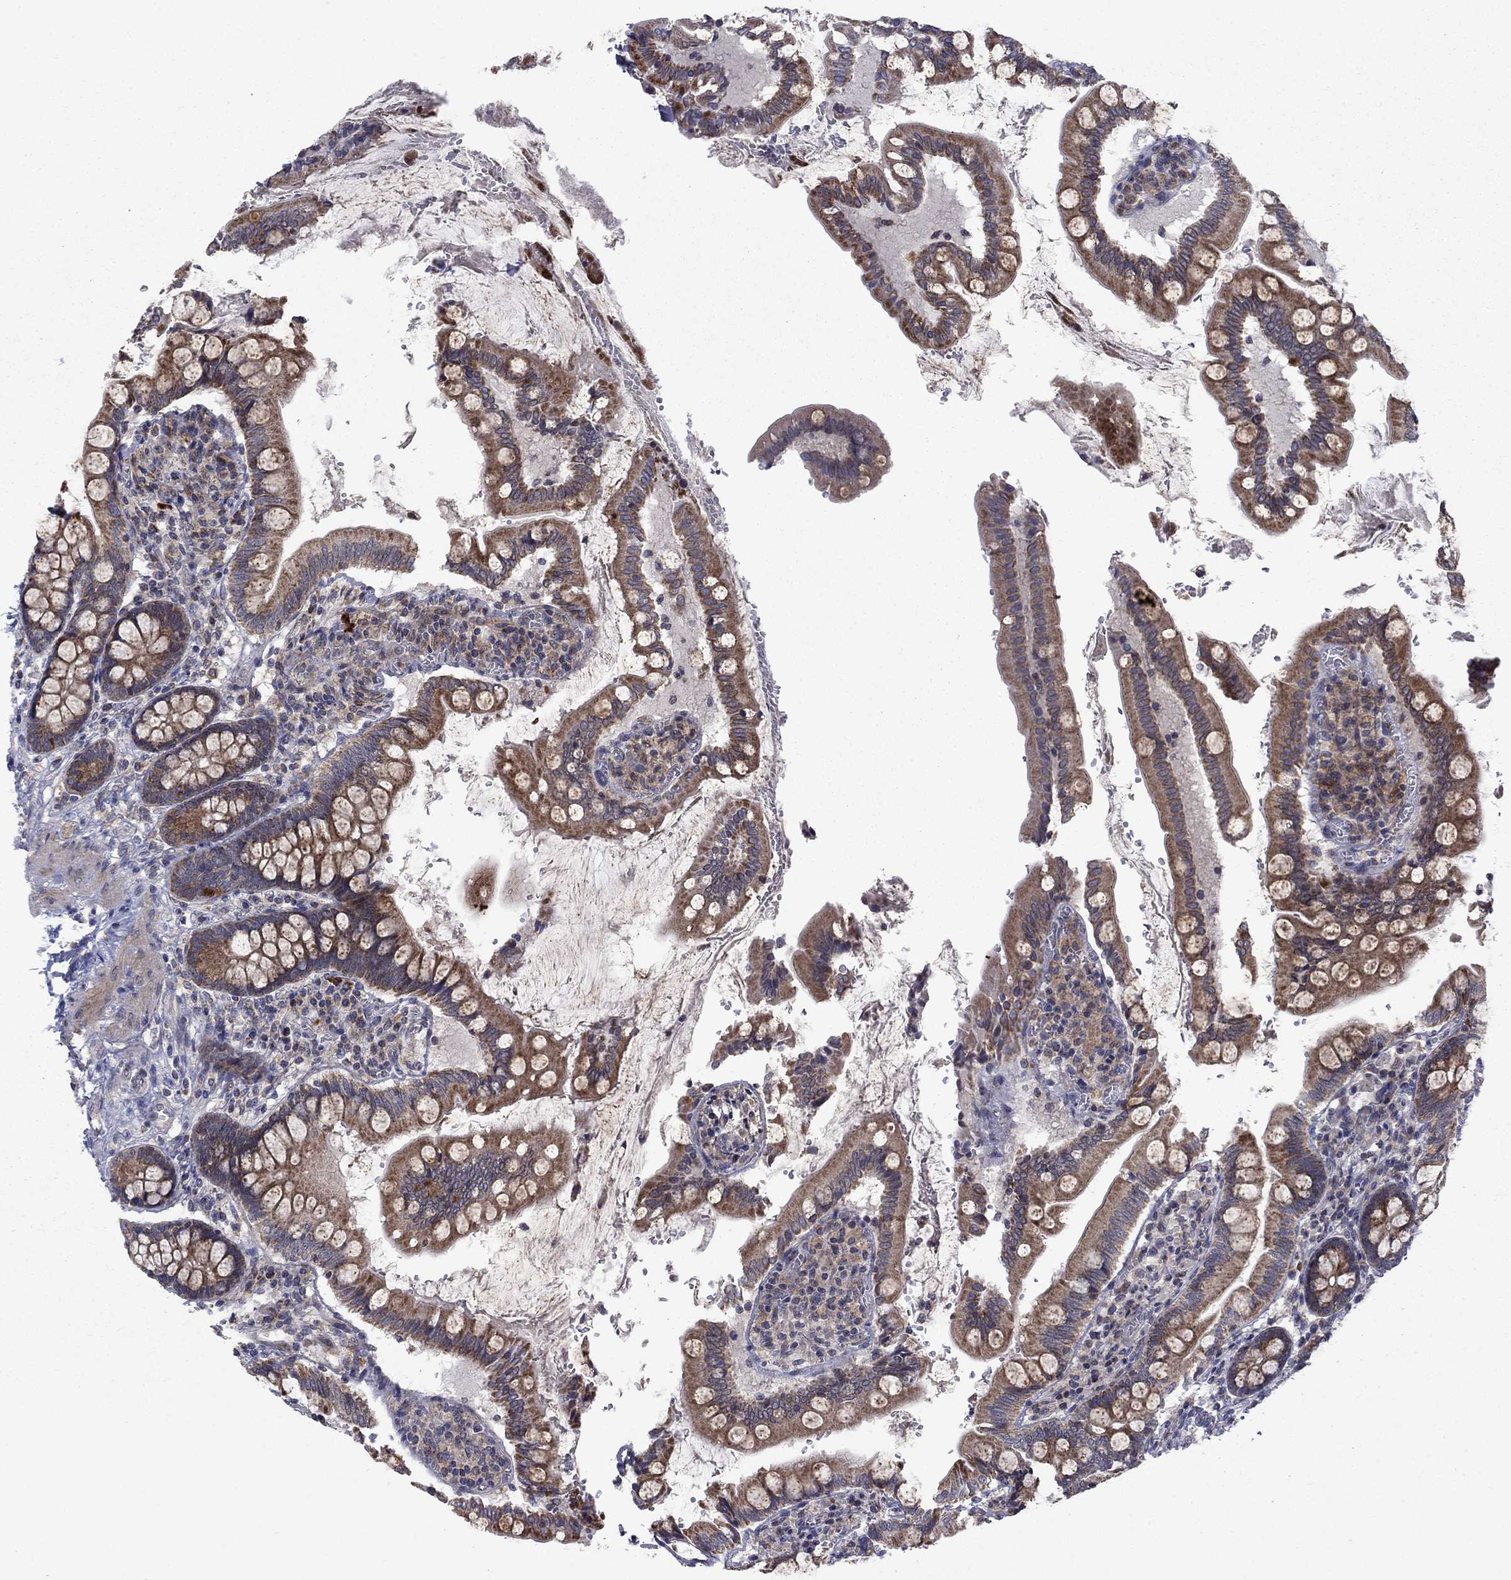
{"staining": {"intensity": "strong", "quantity": "25%-75%", "location": "cytoplasmic/membranous"}, "tissue": "small intestine", "cell_type": "Glandular cells", "image_type": "normal", "snomed": [{"axis": "morphology", "description": "Normal tissue, NOS"}, {"axis": "topography", "description": "Small intestine"}], "caption": "Glandular cells demonstrate high levels of strong cytoplasmic/membranous expression in about 25%-75% of cells in unremarkable small intestine. Using DAB (brown) and hematoxylin (blue) stains, captured at high magnification using brightfield microscopy.", "gene": "DOP1B", "patient": {"sex": "female", "age": 56}}